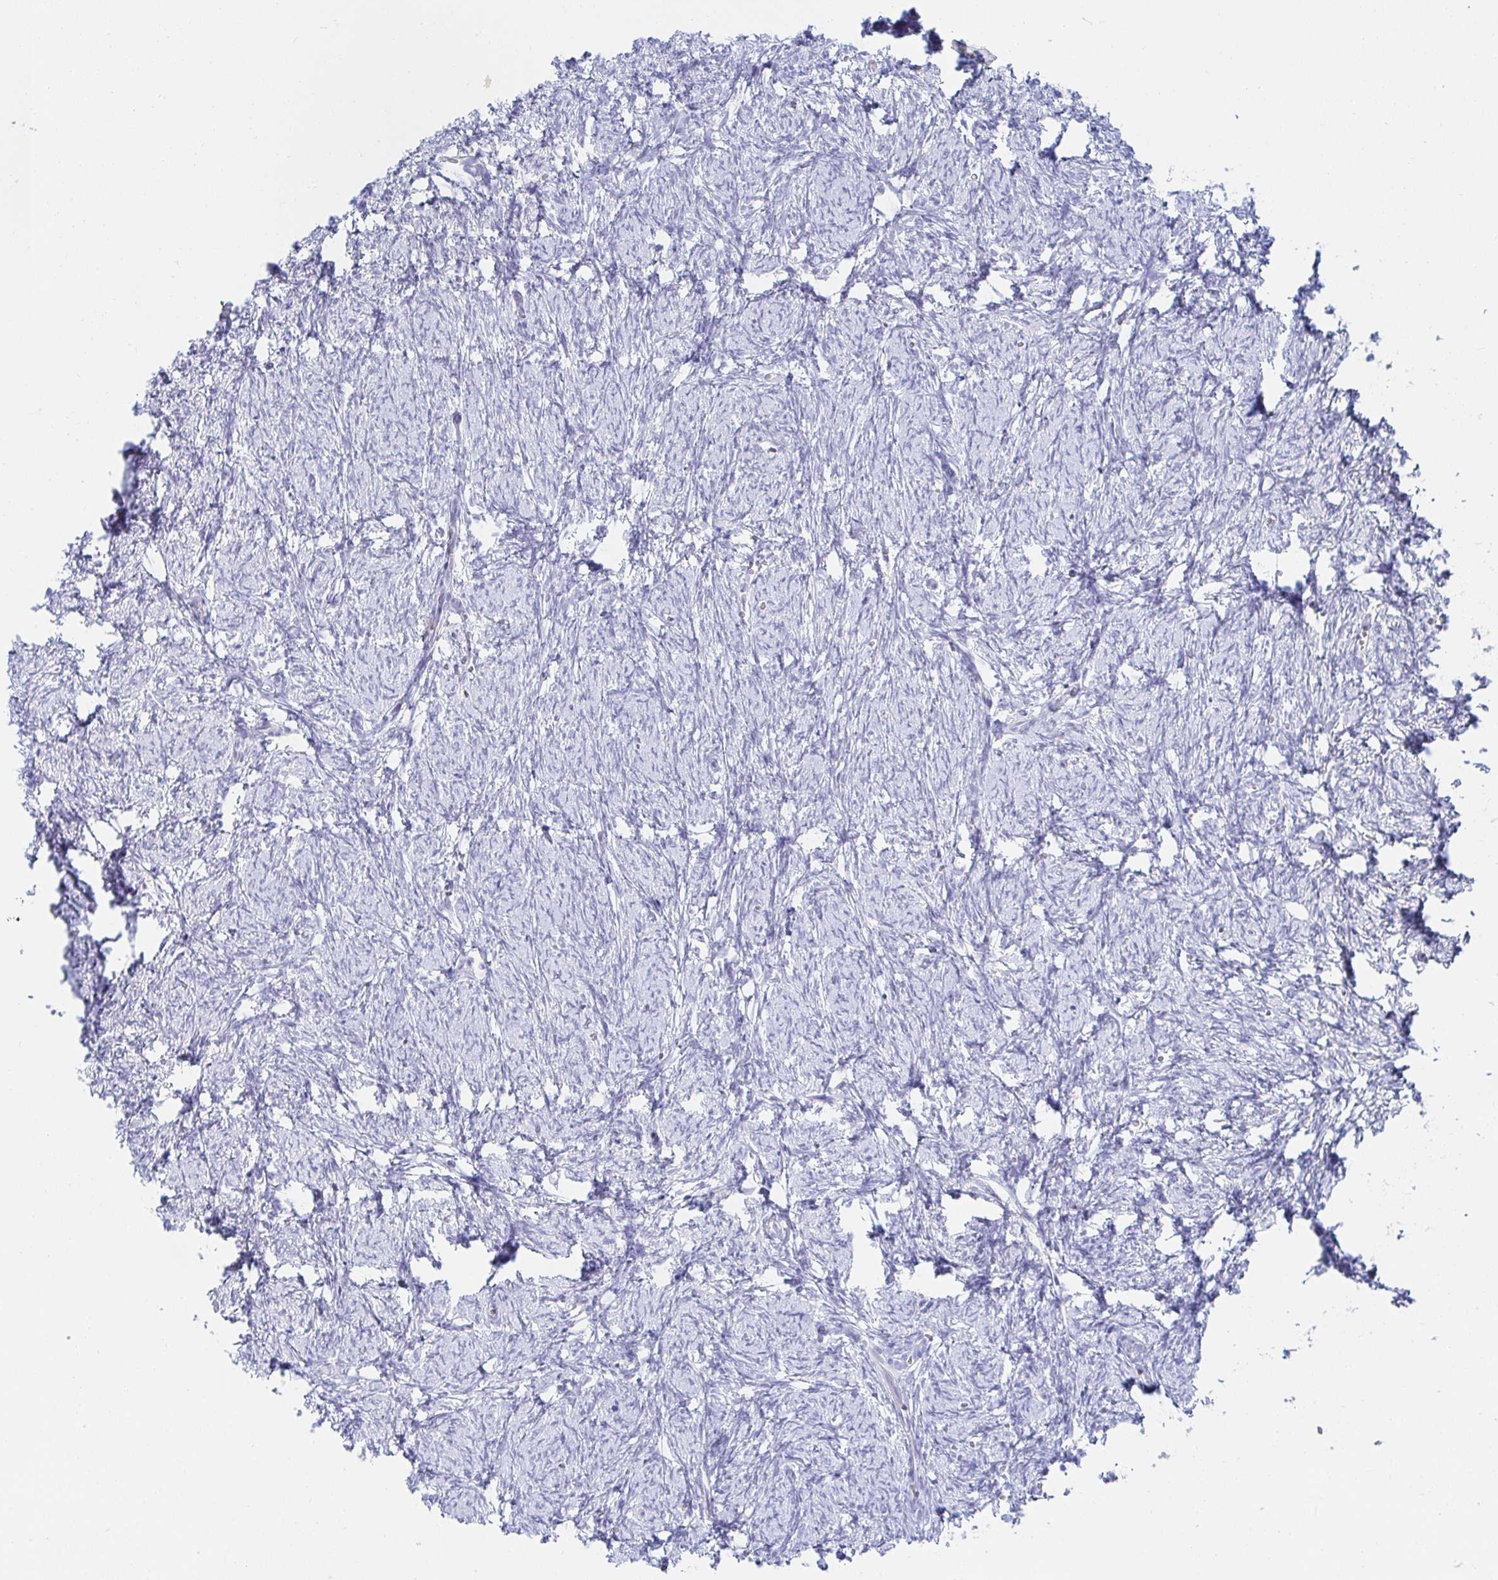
{"staining": {"intensity": "negative", "quantity": "none", "location": "none"}, "tissue": "ovary", "cell_type": "Follicle cells", "image_type": "normal", "snomed": [{"axis": "morphology", "description": "Normal tissue, NOS"}, {"axis": "topography", "description": "Ovary"}], "caption": "Follicle cells show no significant expression in unremarkable ovary.", "gene": "PDE6B", "patient": {"sex": "female", "age": 41}}